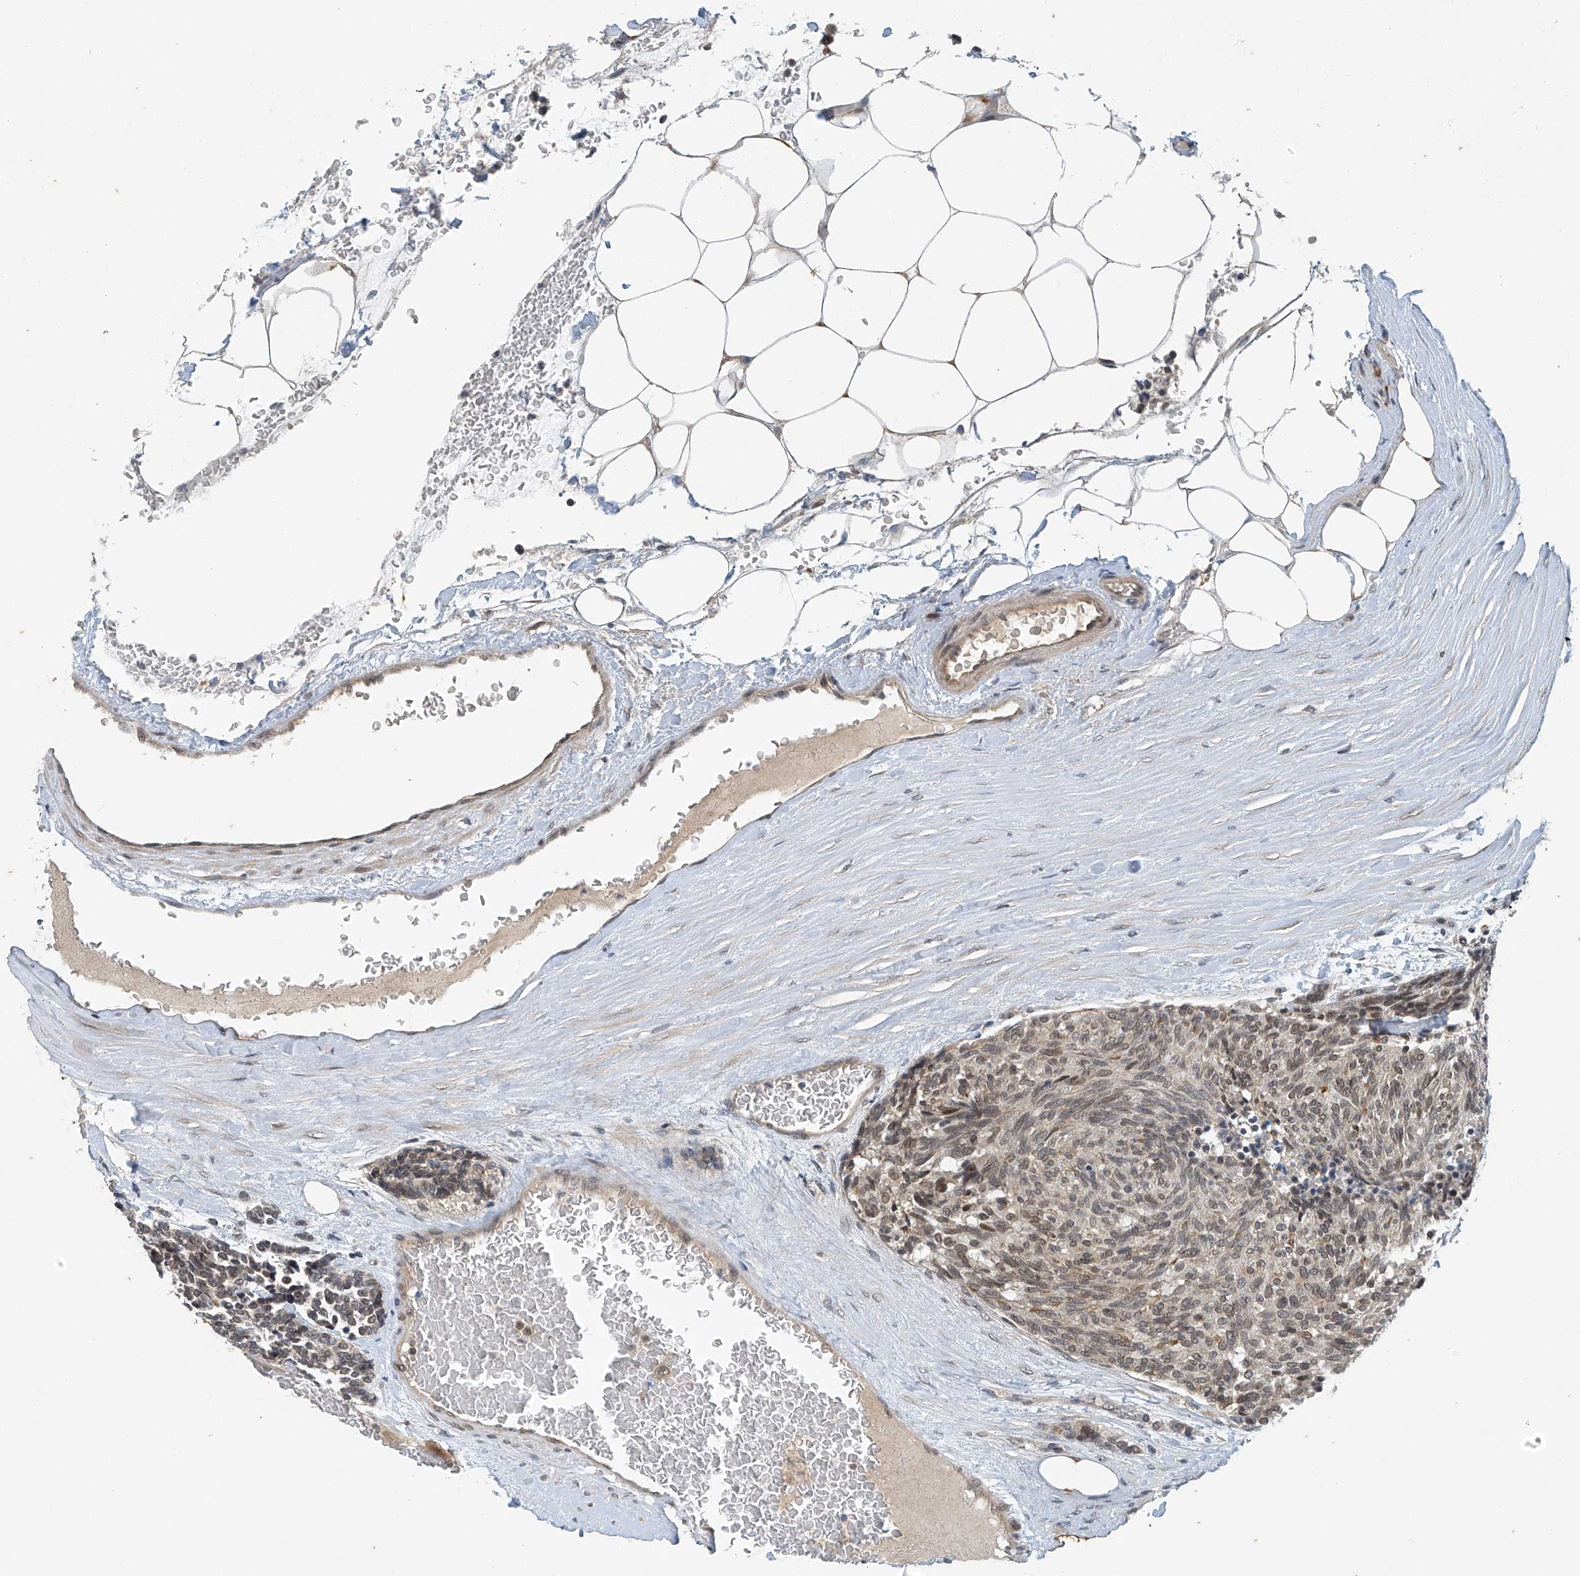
{"staining": {"intensity": "moderate", "quantity": ">75%", "location": "nuclear"}, "tissue": "carcinoid", "cell_type": "Tumor cells", "image_type": "cancer", "snomed": [{"axis": "morphology", "description": "Carcinoid, malignant, NOS"}, {"axis": "topography", "description": "Pancreas"}], "caption": "This histopathology image exhibits immunohistochemistry (IHC) staining of carcinoid, with medium moderate nuclear staining in about >75% of tumor cells.", "gene": "TAF8", "patient": {"sex": "female", "age": 54}}